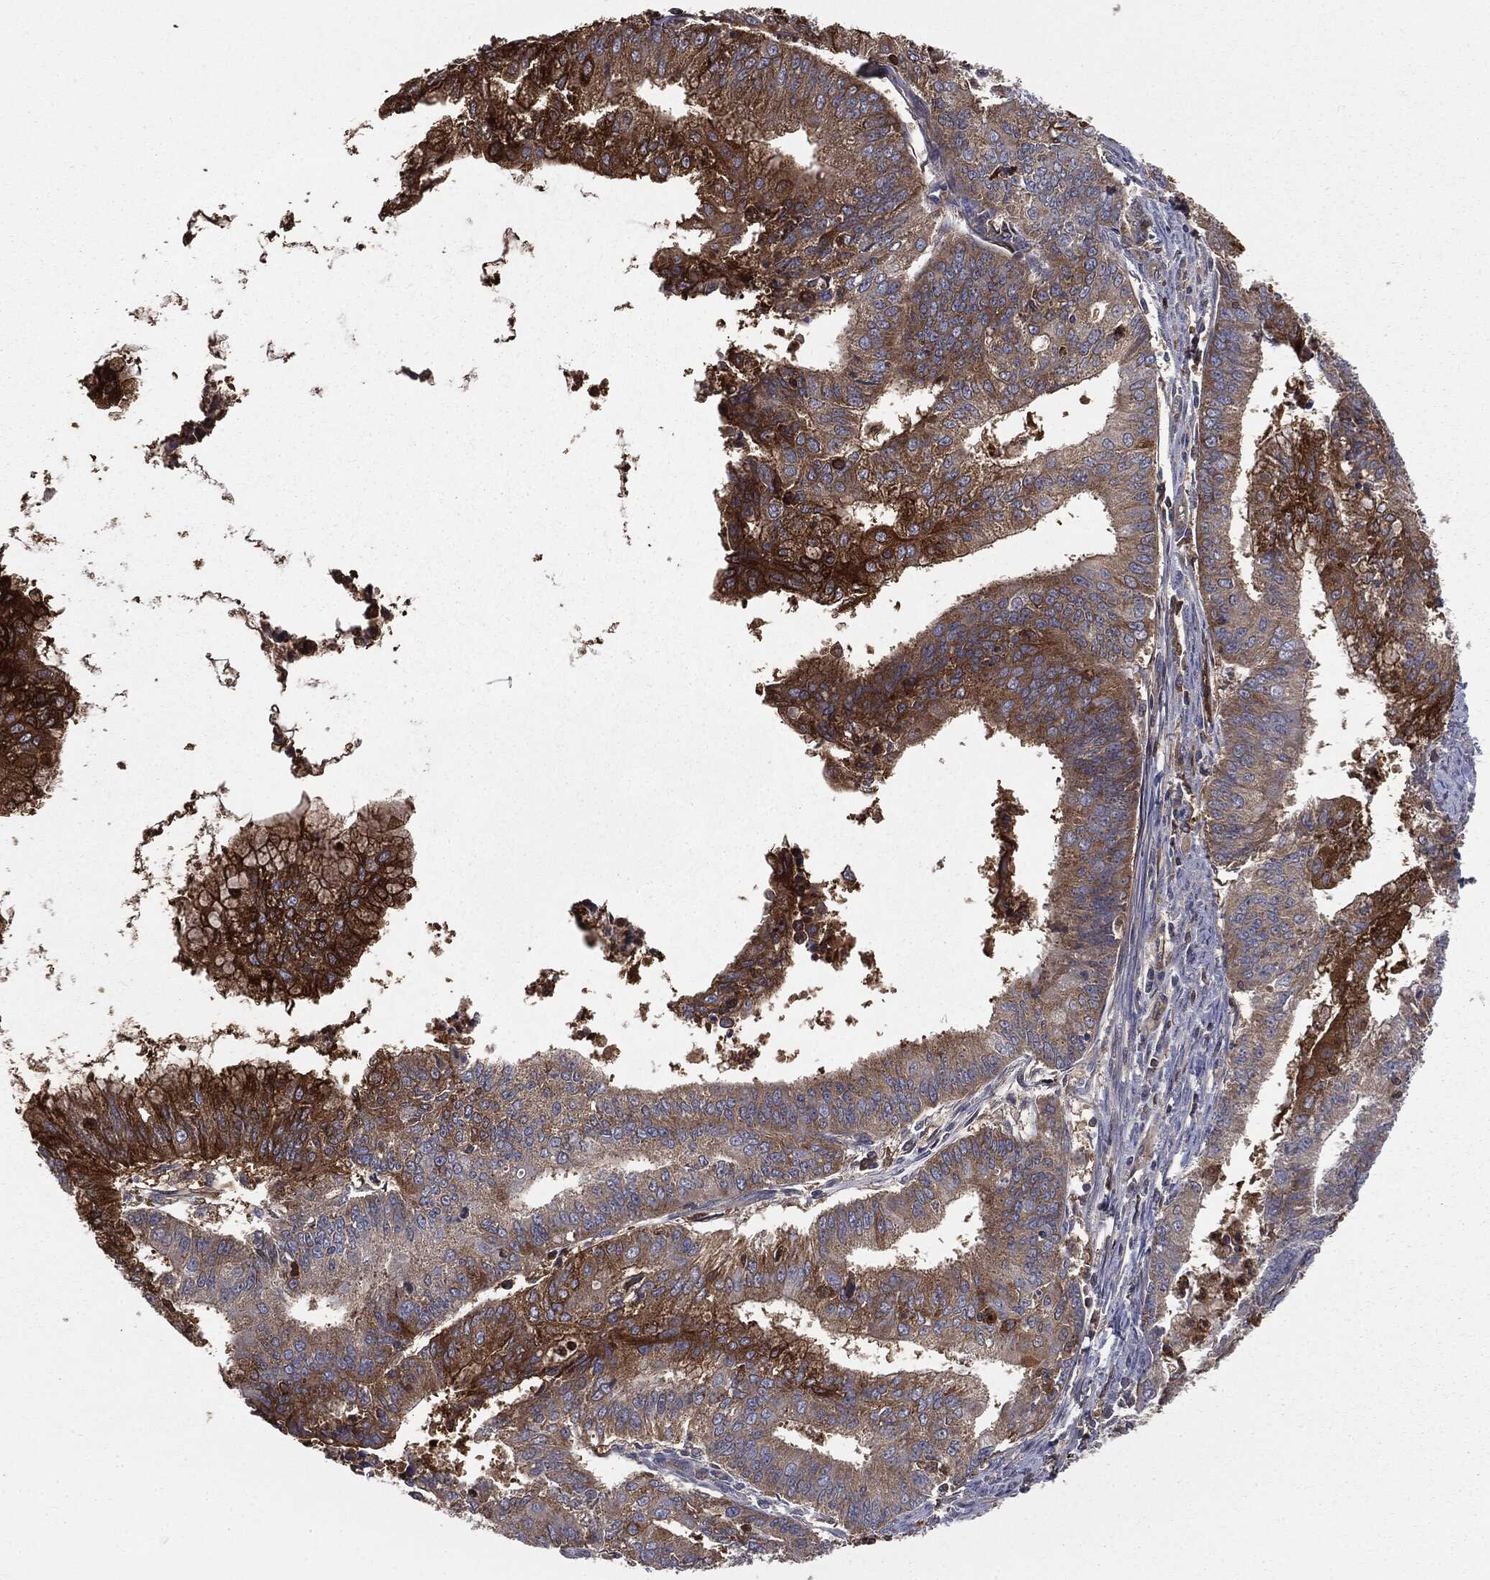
{"staining": {"intensity": "strong", "quantity": "<25%", "location": "cytoplasmic/membranous"}, "tissue": "endometrial cancer", "cell_type": "Tumor cells", "image_type": "cancer", "snomed": [{"axis": "morphology", "description": "Adenocarcinoma, NOS"}, {"axis": "topography", "description": "Endometrium"}], "caption": "Strong cytoplasmic/membranous protein positivity is present in about <25% of tumor cells in endometrial adenocarcinoma.", "gene": "GNB5", "patient": {"sex": "female", "age": 61}}